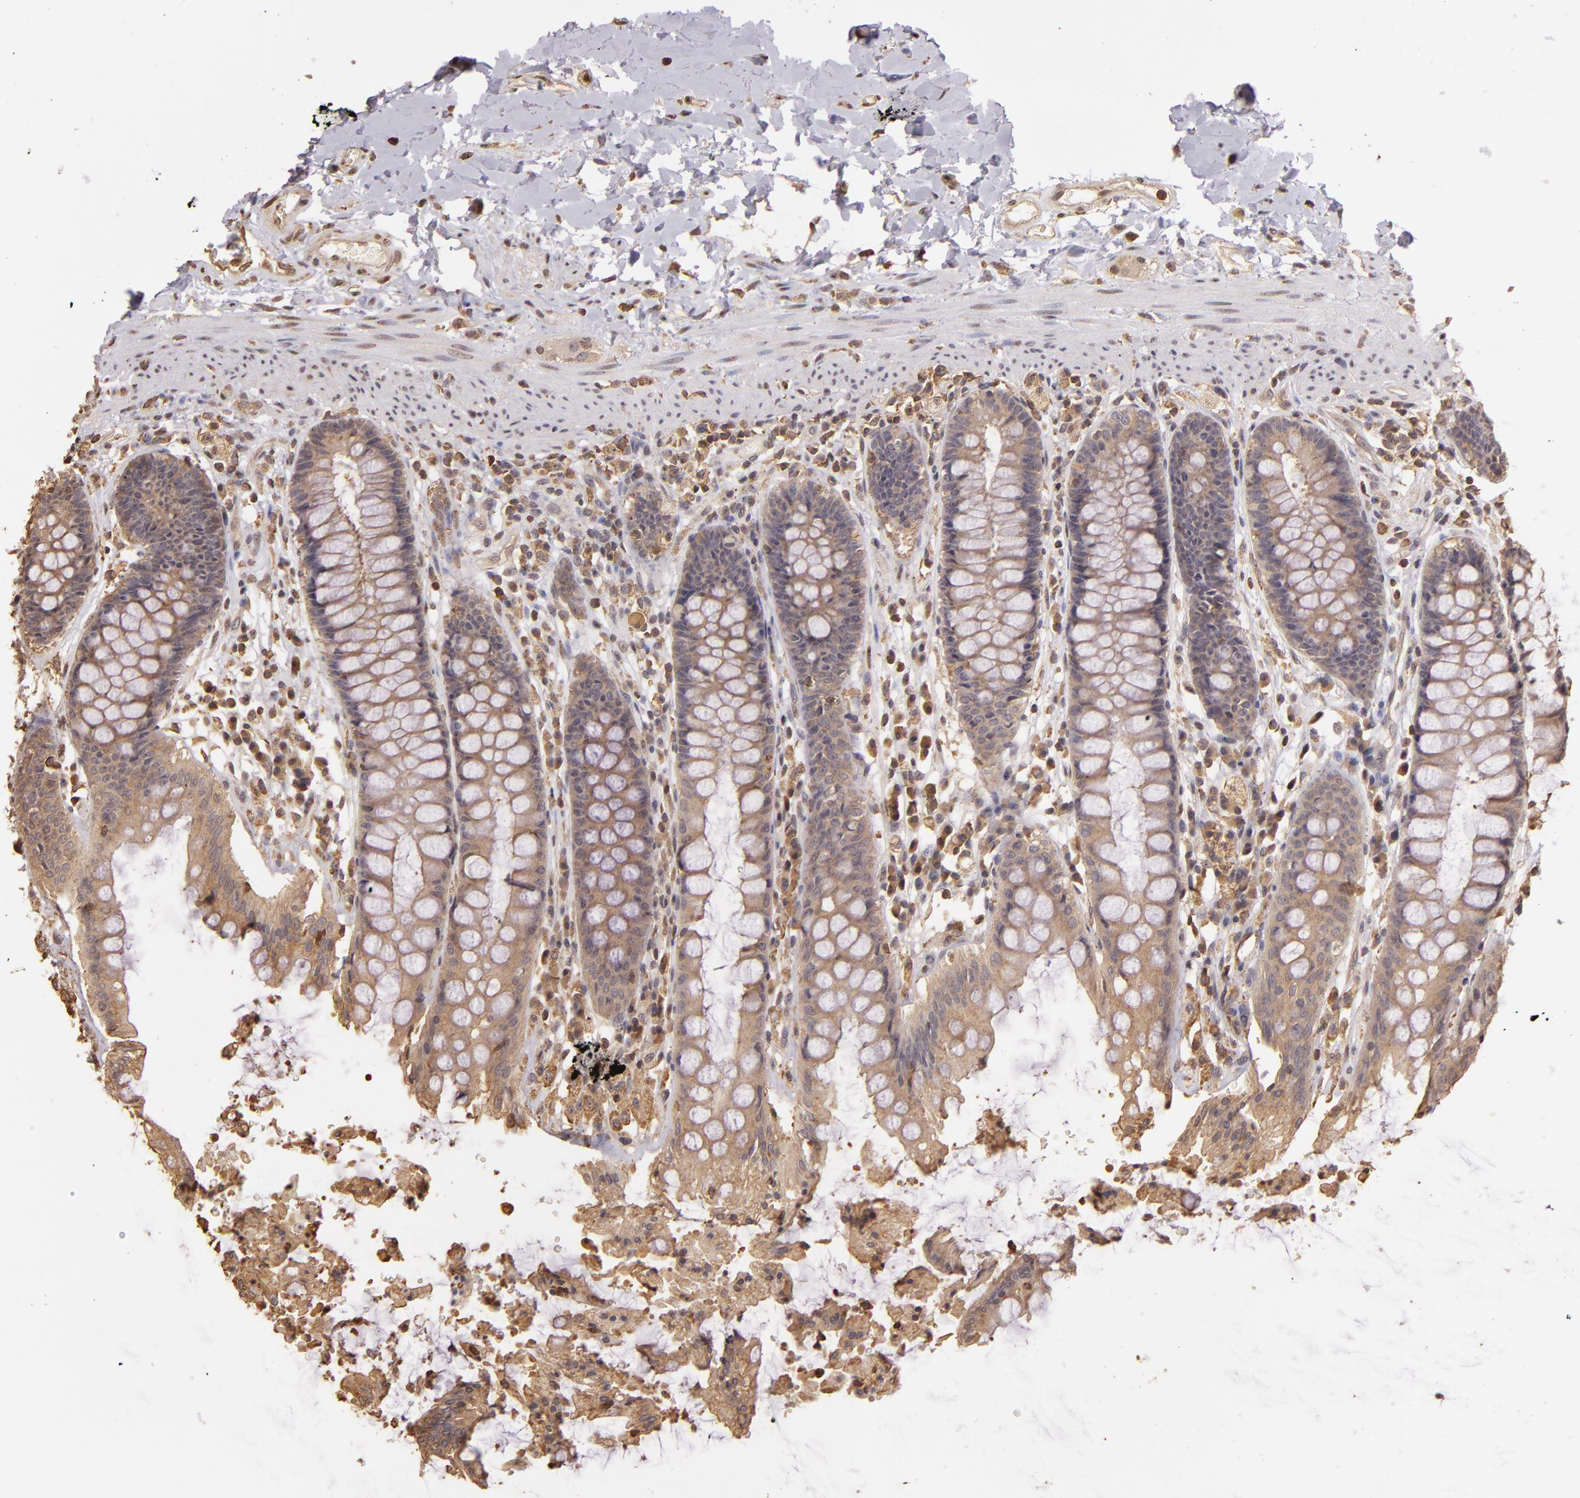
{"staining": {"intensity": "weak", "quantity": ">75%", "location": "cytoplasmic/membranous"}, "tissue": "rectum", "cell_type": "Glandular cells", "image_type": "normal", "snomed": [{"axis": "morphology", "description": "Normal tissue, NOS"}, {"axis": "topography", "description": "Rectum"}], "caption": "This is a histology image of immunohistochemistry staining of benign rectum, which shows weak positivity in the cytoplasmic/membranous of glandular cells.", "gene": "ARPC2", "patient": {"sex": "female", "age": 46}}